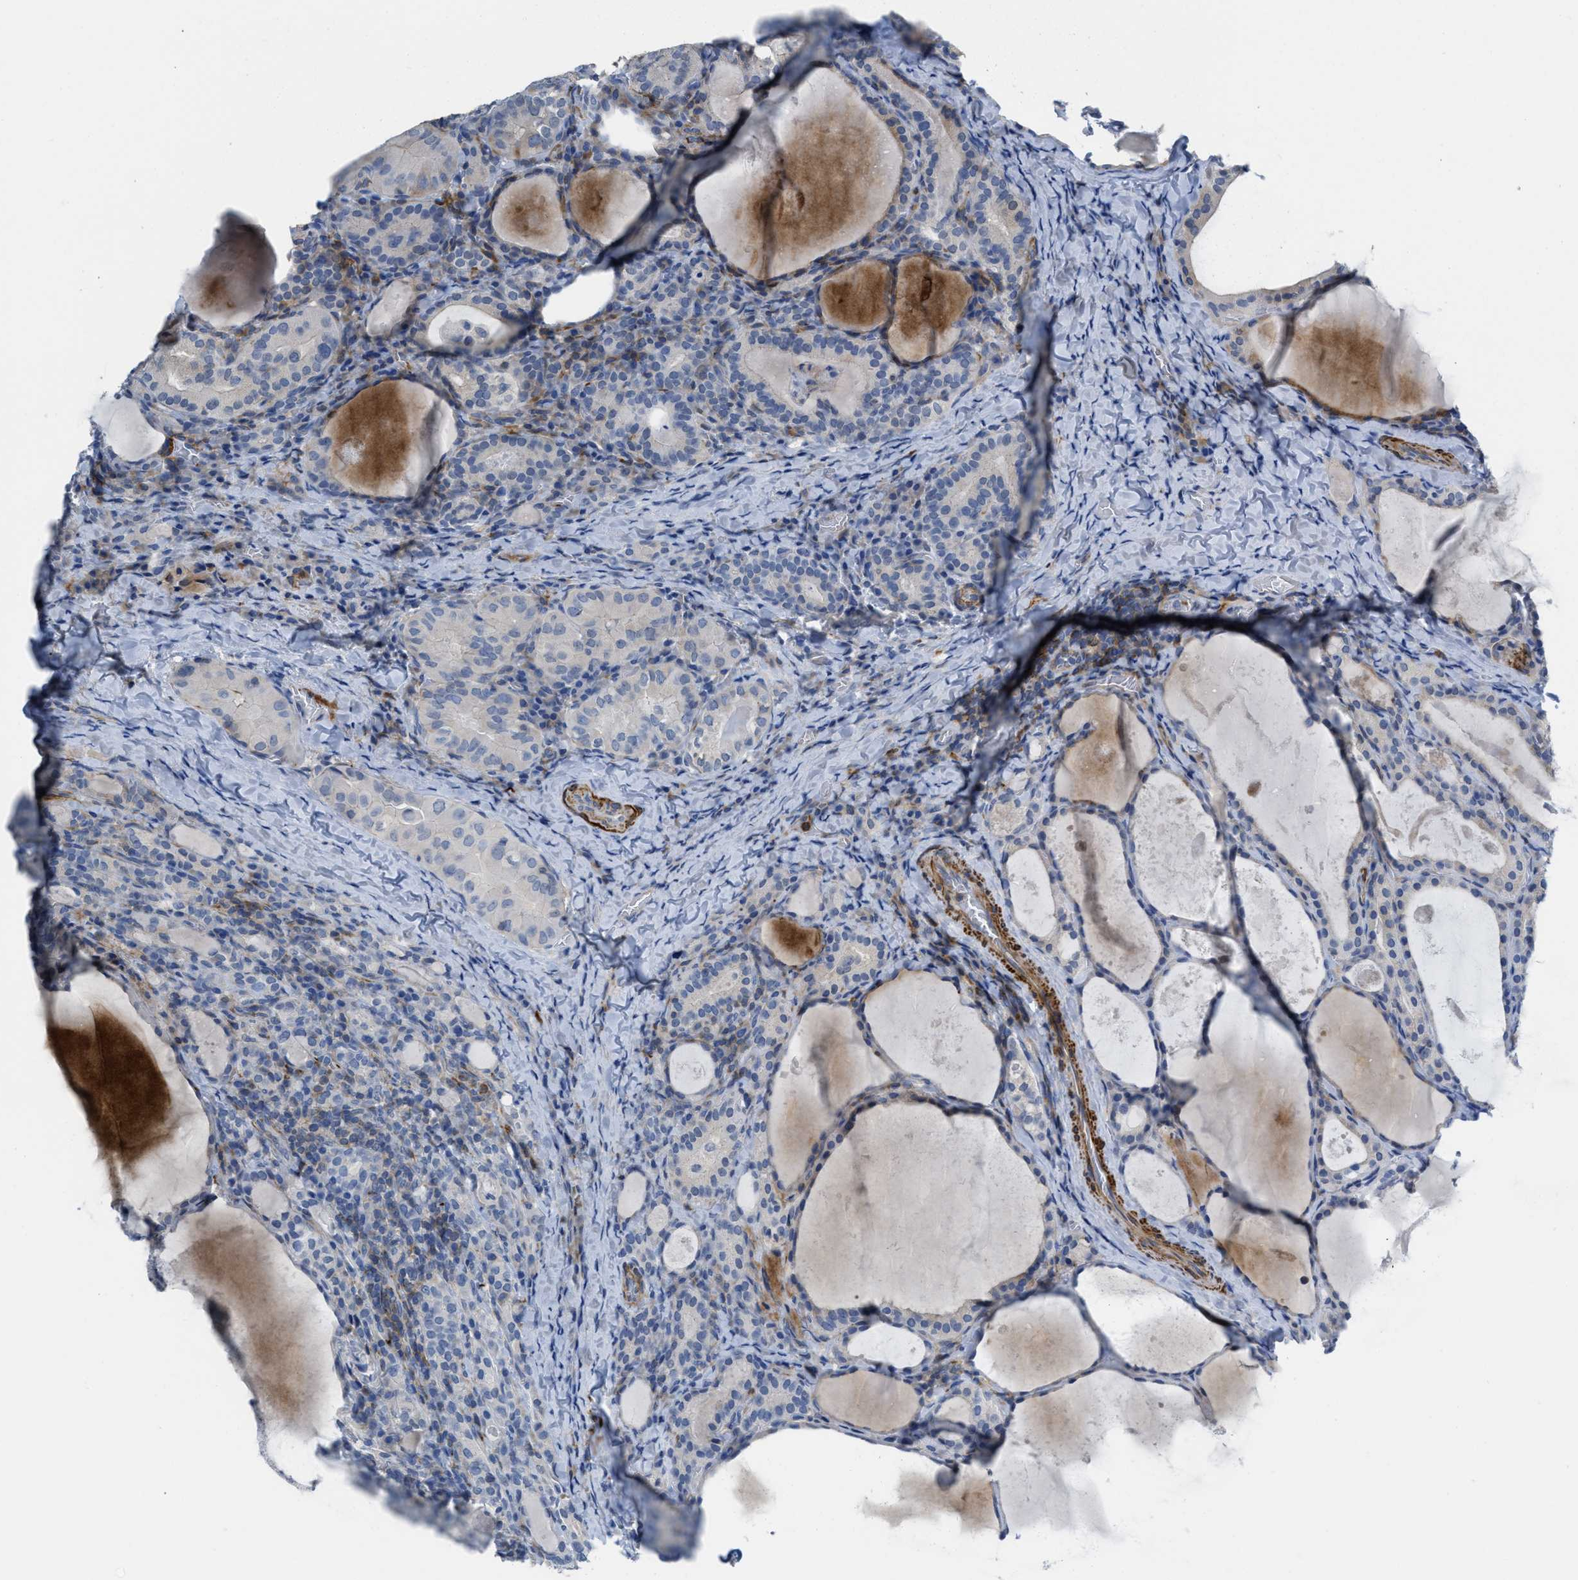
{"staining": {"intensity": "negative", "quantity": "none", "location": "none"}, "tissue": "thyroid cancer", "cell_type": "Tumor cells", "image_type": "cancer", "snomed": [{"axis": "morphology", "description": "Papillary adenocarcinoma, NOS"}, {"axis": "topography", "description": "Thyroid gland"}], "caption": "Photomicrograph shows no significant protein staining in tumor cells of papillary adenocarcinoma (thyroid). The staining is performed using DAB (3,3'-diaminobenzidine) brown chromogen with nuclei counter-stained in using hematoxylin.", "gene": "PRMT2", "patient": {"sex": "female", "age": 42}}